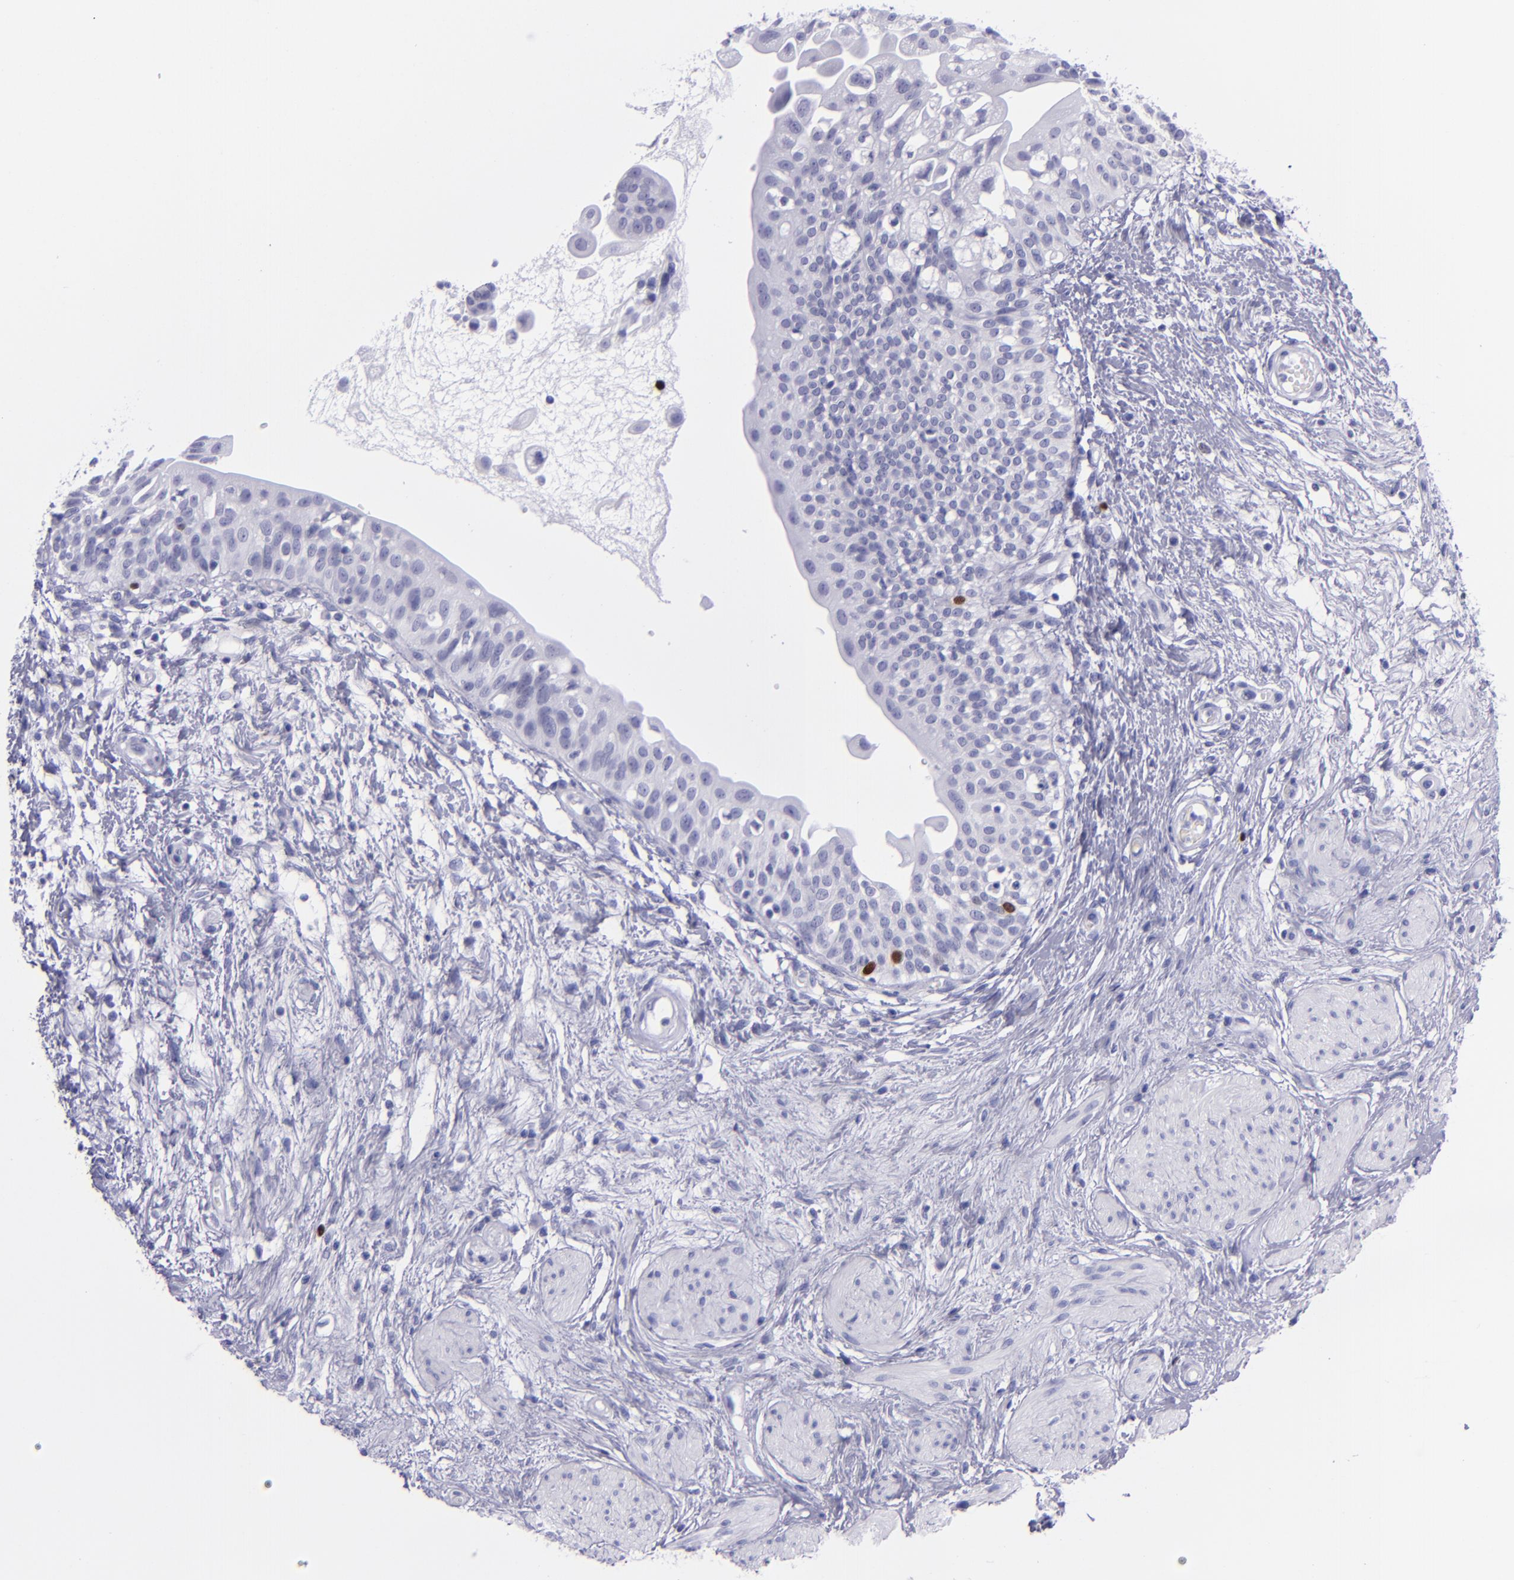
{"staining": {"intensity": "strong", "quantity": "<25%", "location": "nuclear"}, "tissue": "urinary bladder", "cell_type": "Urothelial cells", "image_type": "normal", "snomed": [{"axis": "morphology", "description": "Normal tissue, NOS"}, {"axis": "topography", "description": "Urinary bladder"}], "caption": "A brown stain shows strong nuclear expression of a protein in urothelial cells of normal urinary bladder.", "gene": "TOP2A", "patient": {"sex": "female", "age": 55}}